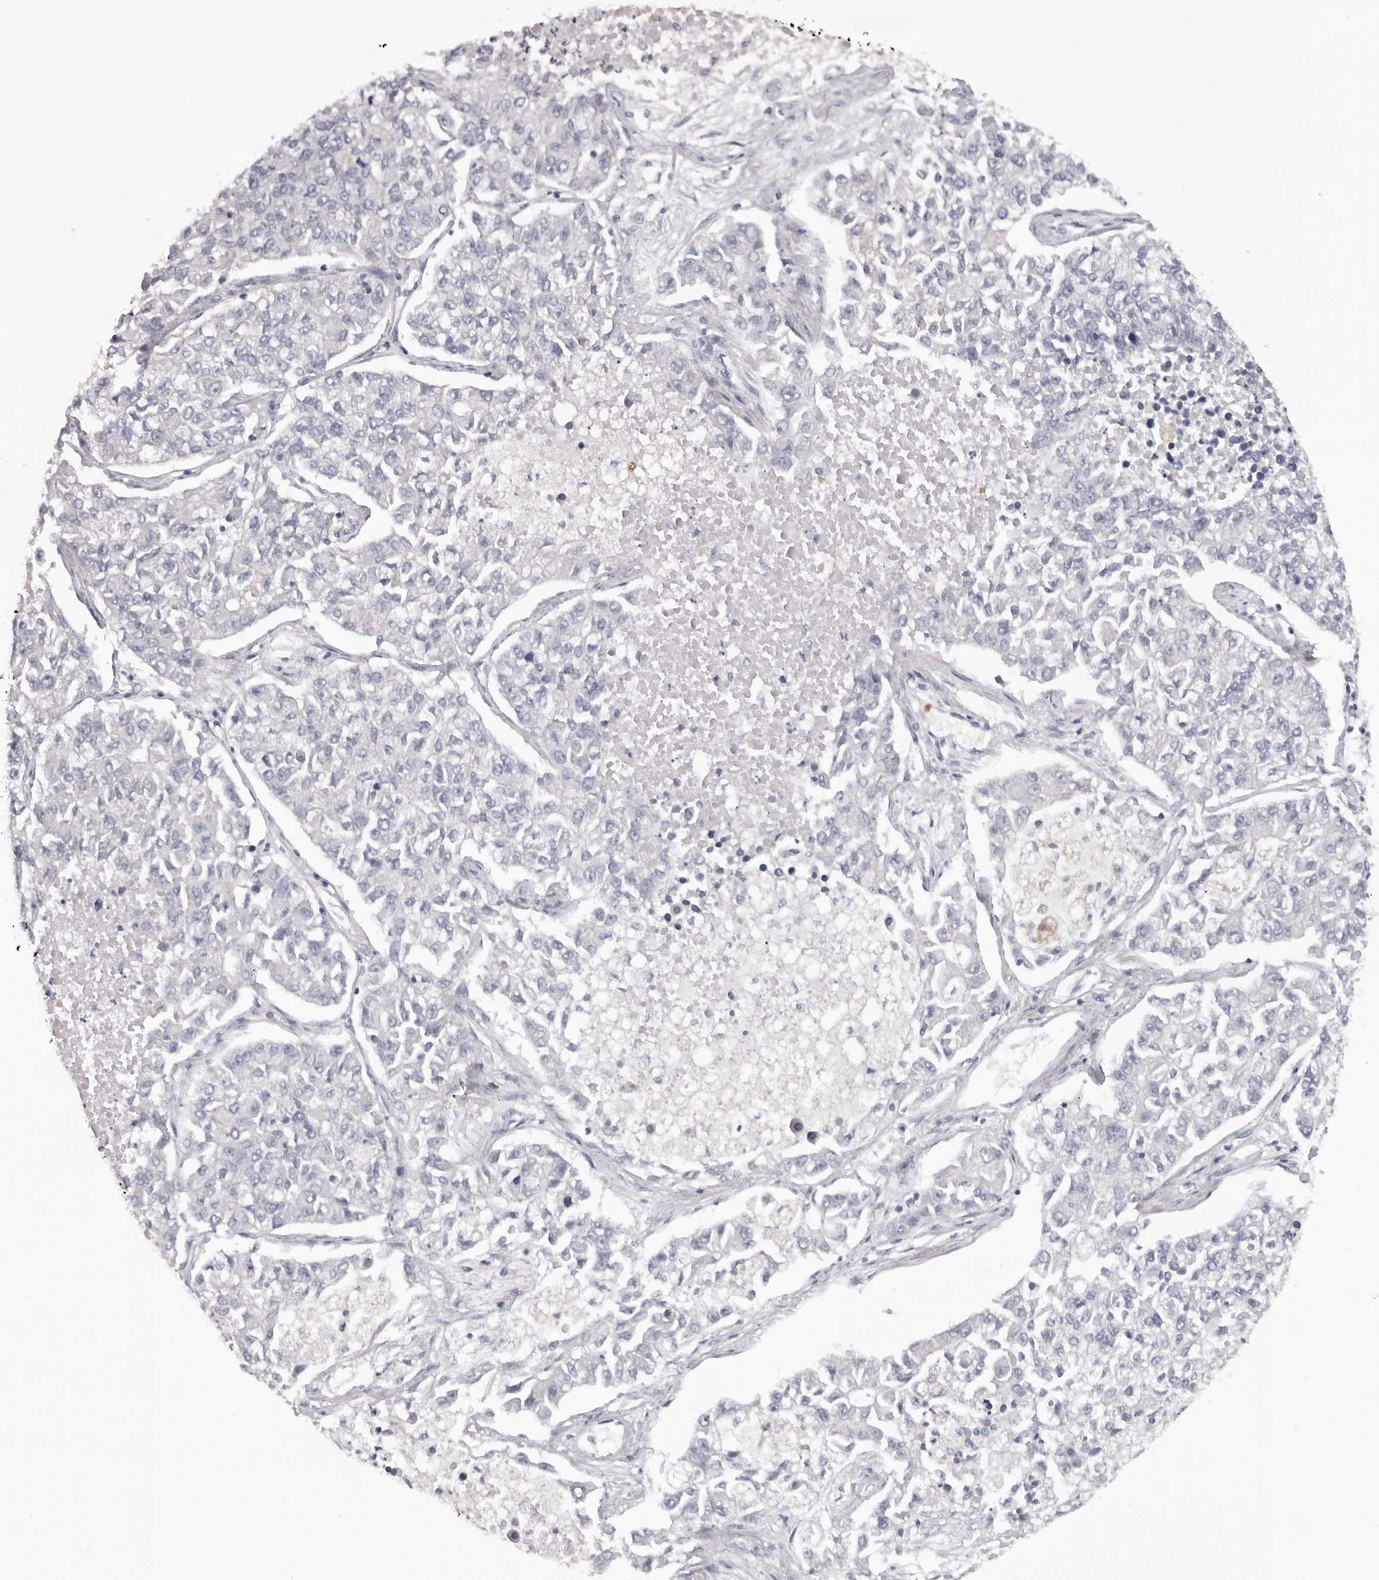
{"staining": {"intensity": "negative", "quantity": "none", "location": "none"}, "tissue": "lung cancer", "cell_type": "Tumor cells", "image_type": "cancer", "snomed": [{"axis": "morphology", "description": "Adenocarcinoma, NOS"}, {"axis": "topography", "description": "Lung"}], "caption": "Immunohistochemistry histopathology image of neoplastic tissue: human lung cancer stained with DAB (3,3'-diaminobenzidine) exhibits no significant protein positivity in tumor cells.", "gene": "TNR", "patient": {"sex": "male", "age": 49}}